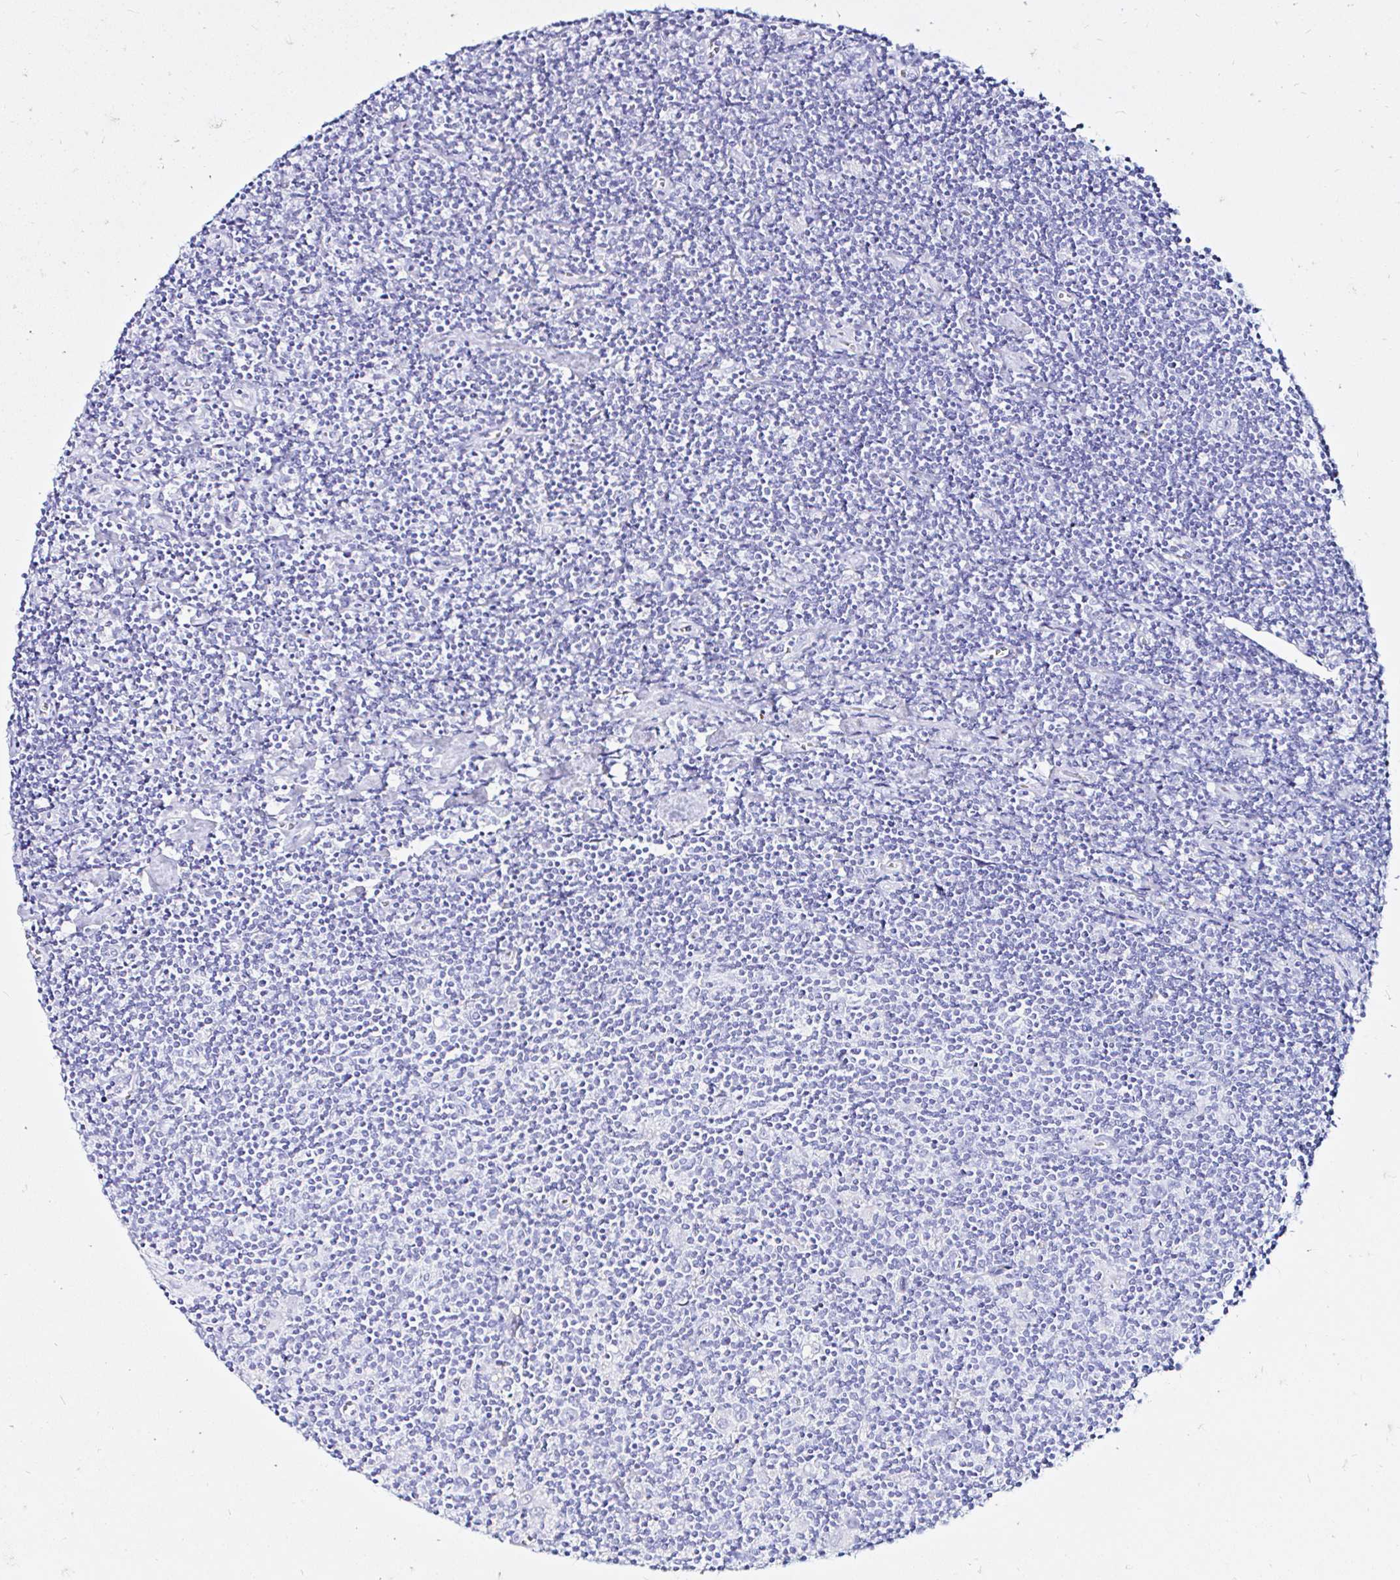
{"staining": {"intensity": "negative", "quantity": "none", "location": "none"}, "tissue": "lymphoma", "cell_type": "Tumor cells", "image_type": "cancer", "snomed": [{"axis": "morphology", "description": "Hodgkin's disease, NOS"}, {"axis": "topography", "description": "Lymph node"}], "caption": "Immunohistochemistry of human Hodgkin's disease displays no staining in tumor cells.", "gene": "ZNF432", "patient": {"sex": "male", "age": 40}}